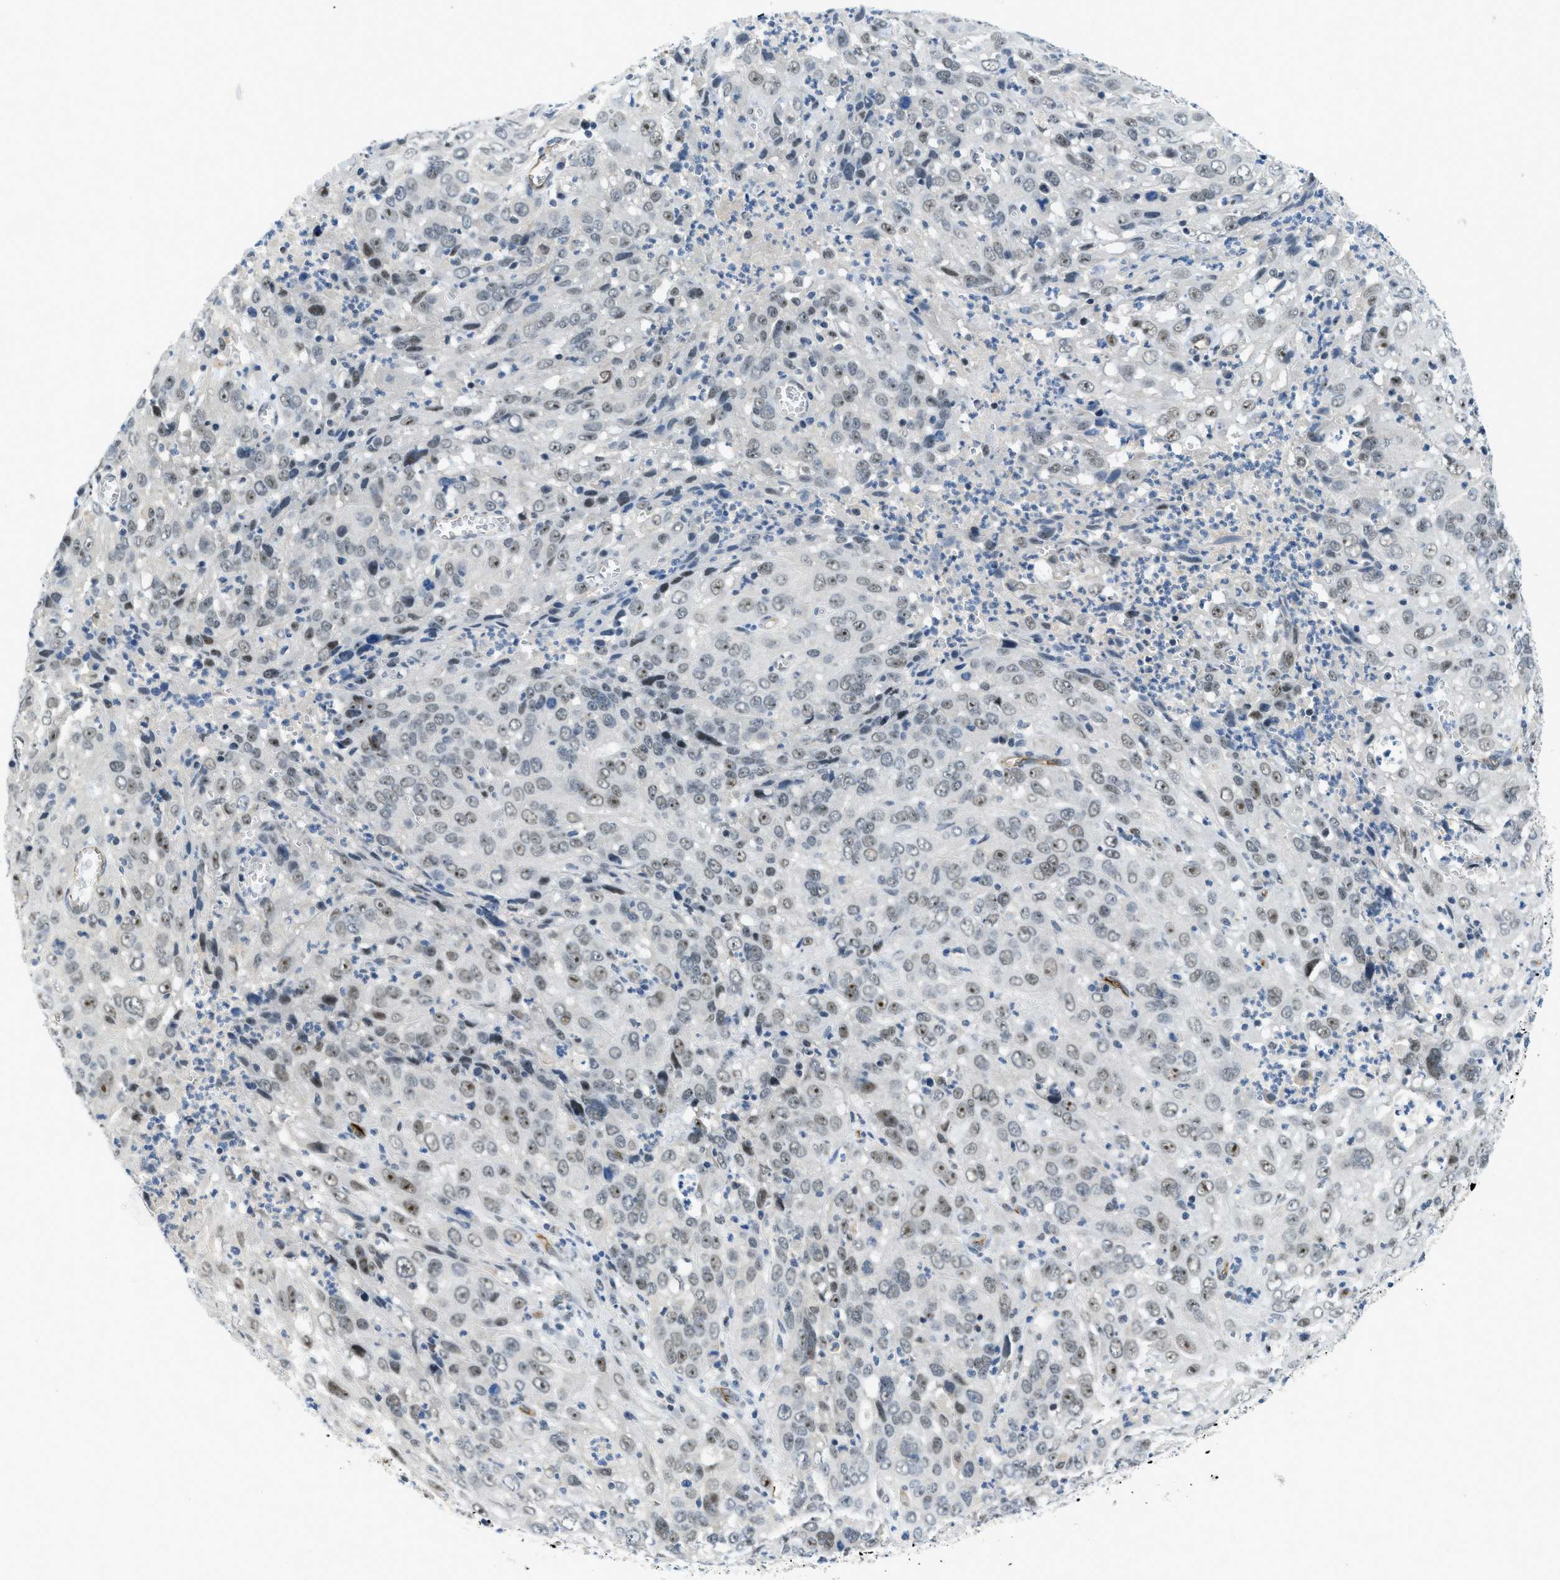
{"staining": {"intensity": "weak", "quantity": "25%-75%", "location": "nuclear"}, "tissue": "cervical cancer", "cell_type": "Tumor cells", "image_type": "cancer", "snomed": [{"axis": "morphology", "description": "Squamous cell carcinoma, NOS"}, {"axis": "topography", "description": "Cervix"}], "caption": "Brown immunohistochemical staining in squamous cell carcinoma (cervical) displays weak nuclear staining in approximately 25%-75% of tumor cells.", "gene": "SLCO2A1", "patient": {"sex": "female", "age": 32}}